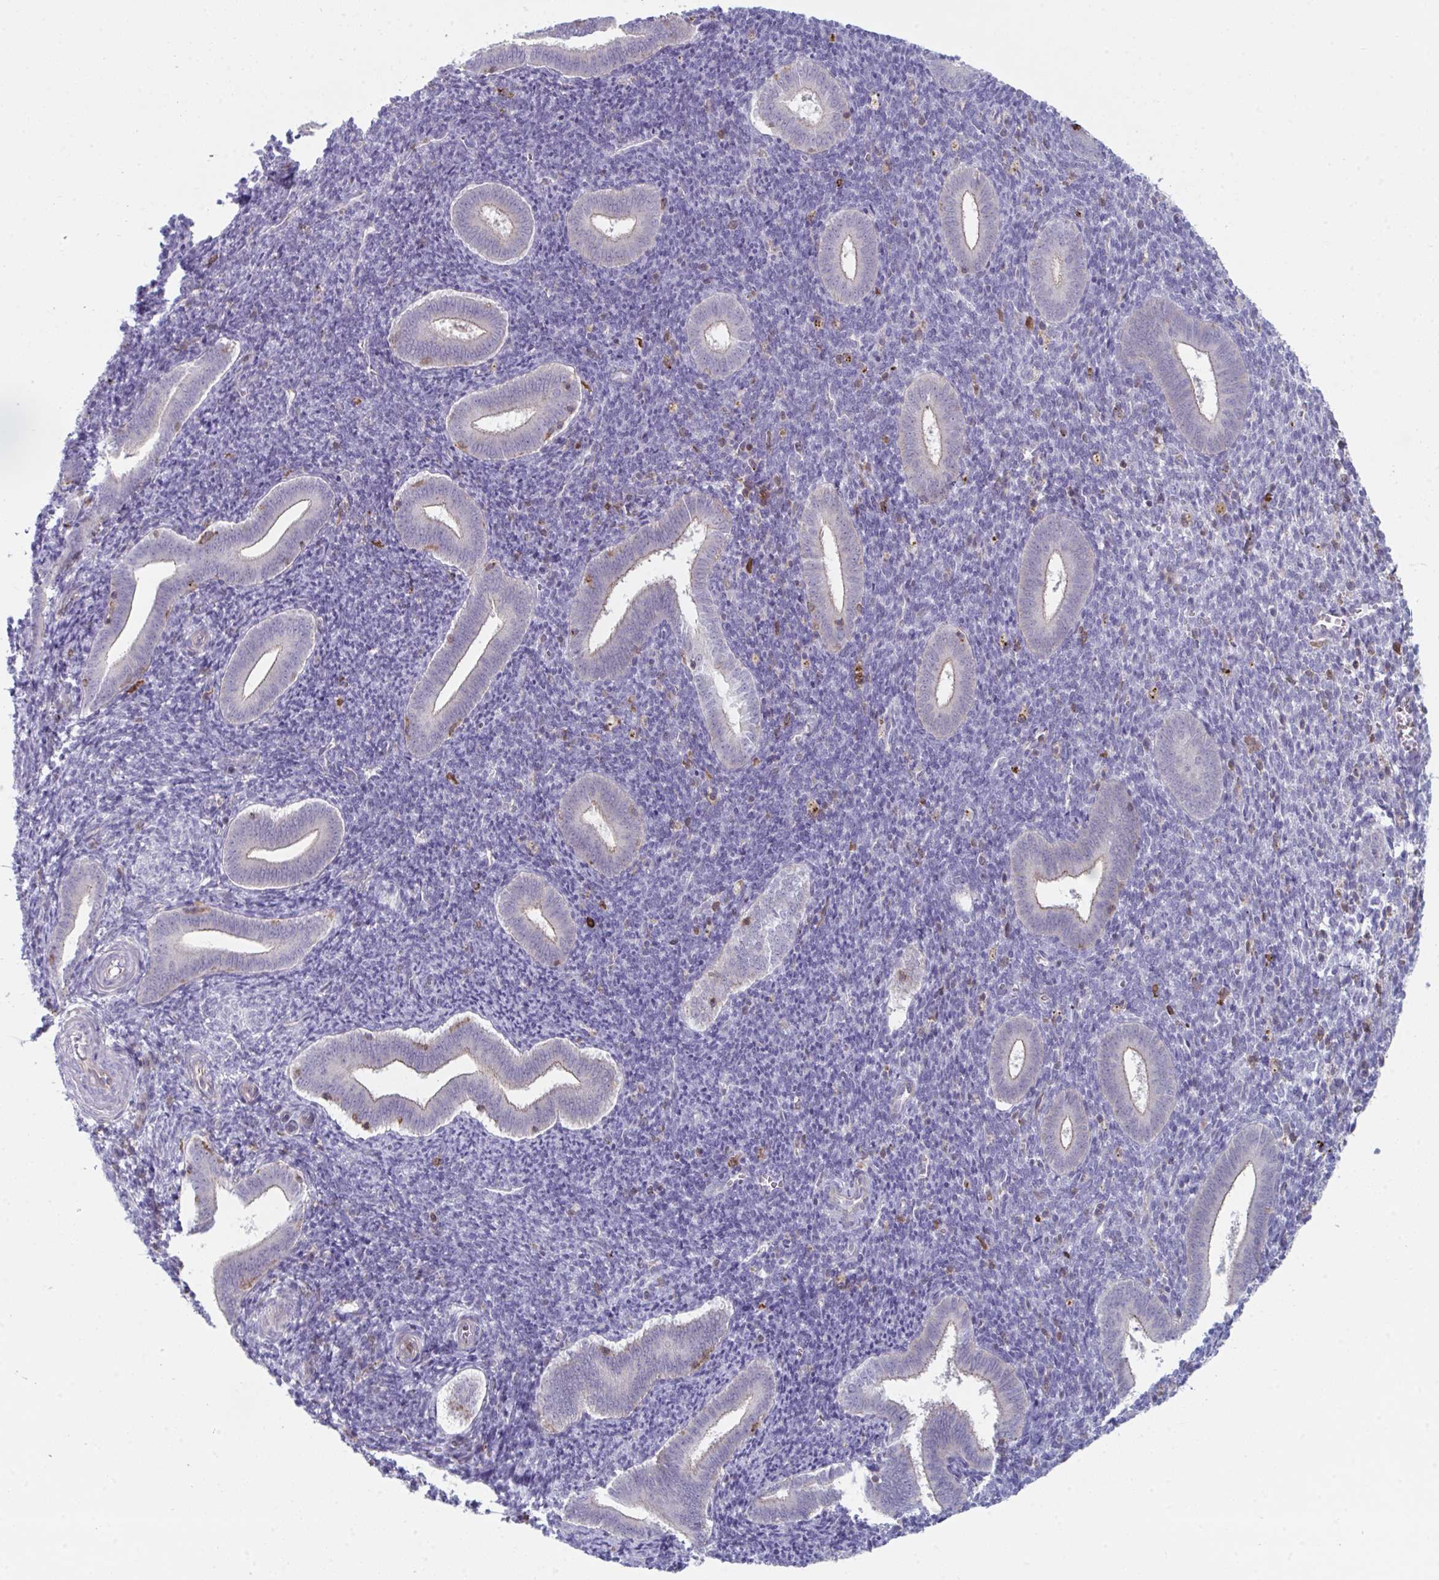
{"staining": {"intensity": "negative", "quantity": "none", "location": "none"}, "tissue": "endometrium", "cell_type": "Cells in endometrial stroma", "image_type": "normal", "snomed": [{"axis": "morphology", "description": "Normal tissue, NOS"}, {"axis": "topography", "description": "Endometrium"}], "caption": "Immunohistochemistry micrograph of unremarkable endometrium stained for a protein (brown), which displays no positivity in cells in endometrial stroma. The staining was performed using DAB (3,3'-diaminobenzidine) to visualize the protein expression in brown, while the nuclei were stained in blue with hematoxylin (Magnification: 20x).", "gene": "DISP2", "patient": {"sex": "female", "age": 25}}